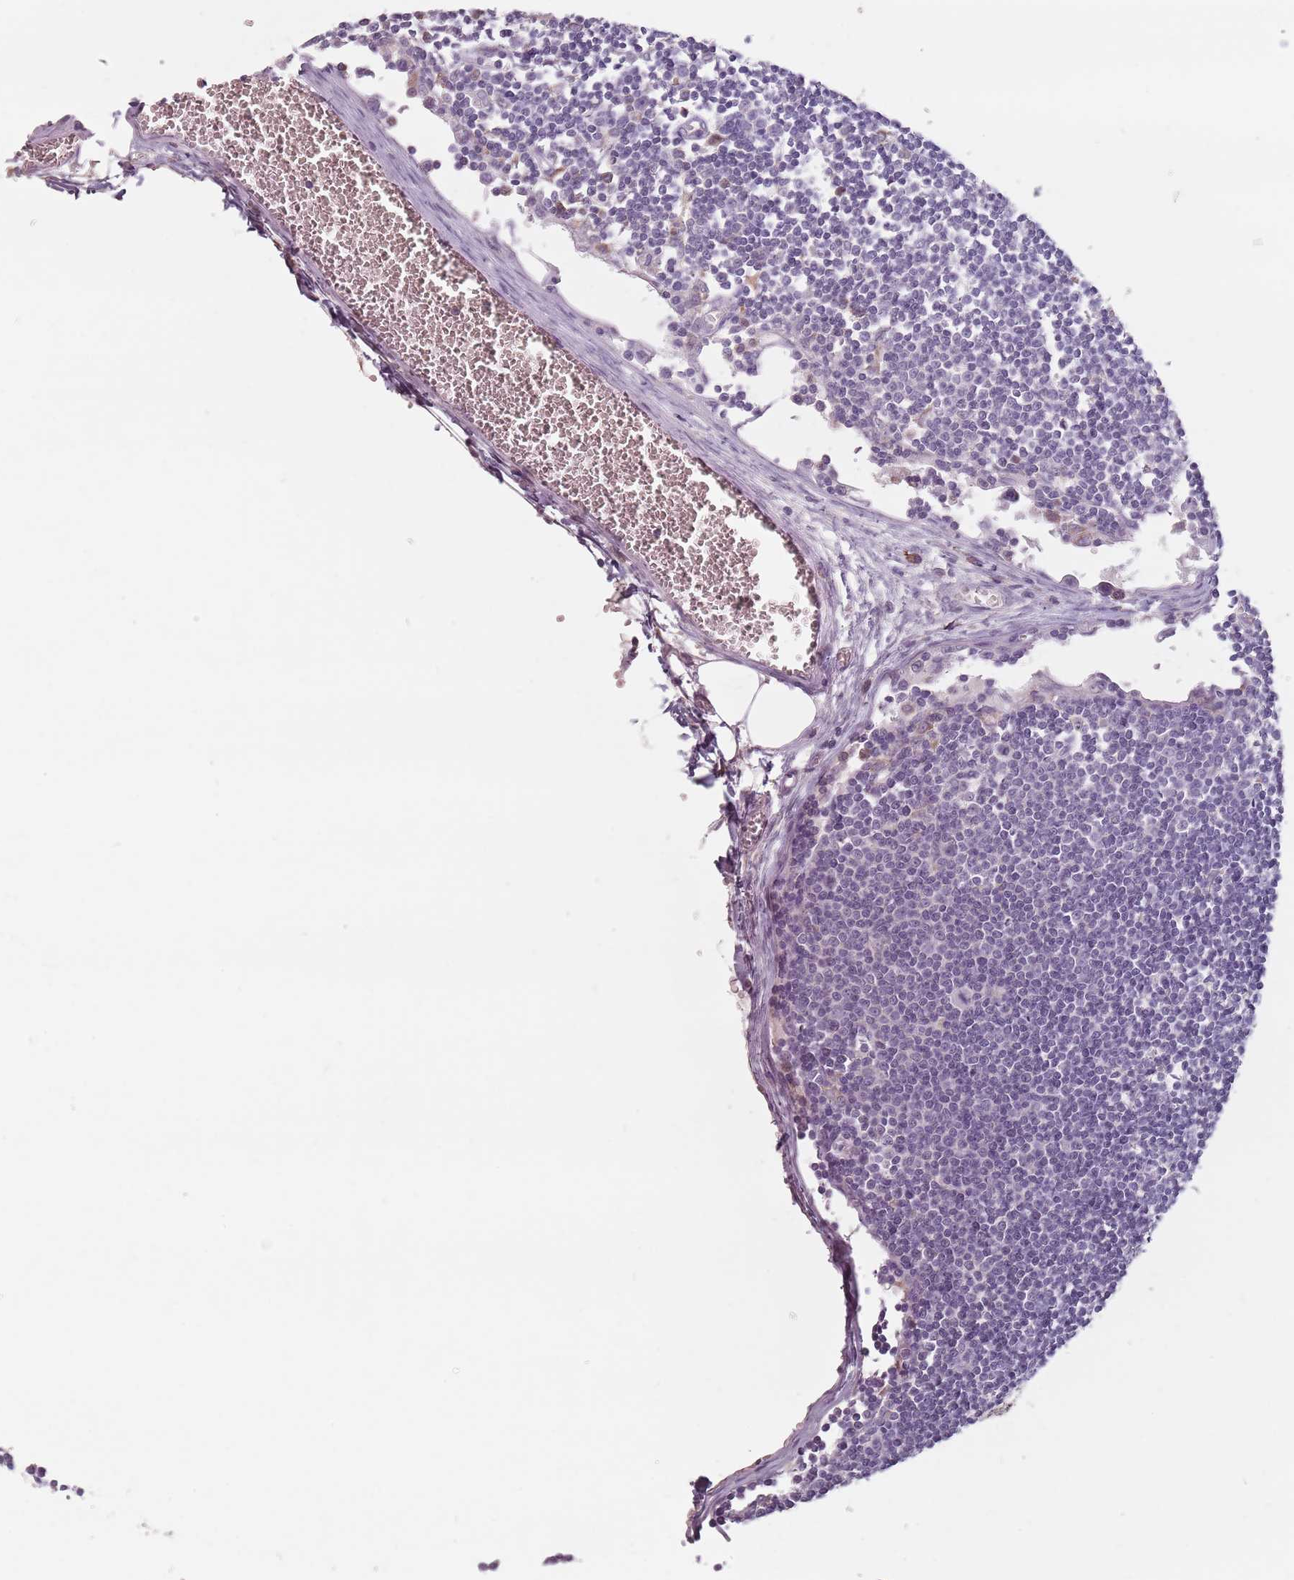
{"staining": {"intensity": "negative", "quantity": "none", "location": "none"}, "tissue": "lymph node", "cell_type": "Germinal center cells", "image_type": "normal", "snomed": [{"axis": "morphology", "description": "Normal tissue, NOS"}, {"axis": "topography", "description": "Lymph node"}], "caption": "IHC image of benign lymph node stained for a protein (brown), which reveals no positivity in germinal center cells.", "gene": "RPS9", "patient": {"sex": "female", "age": 11}}